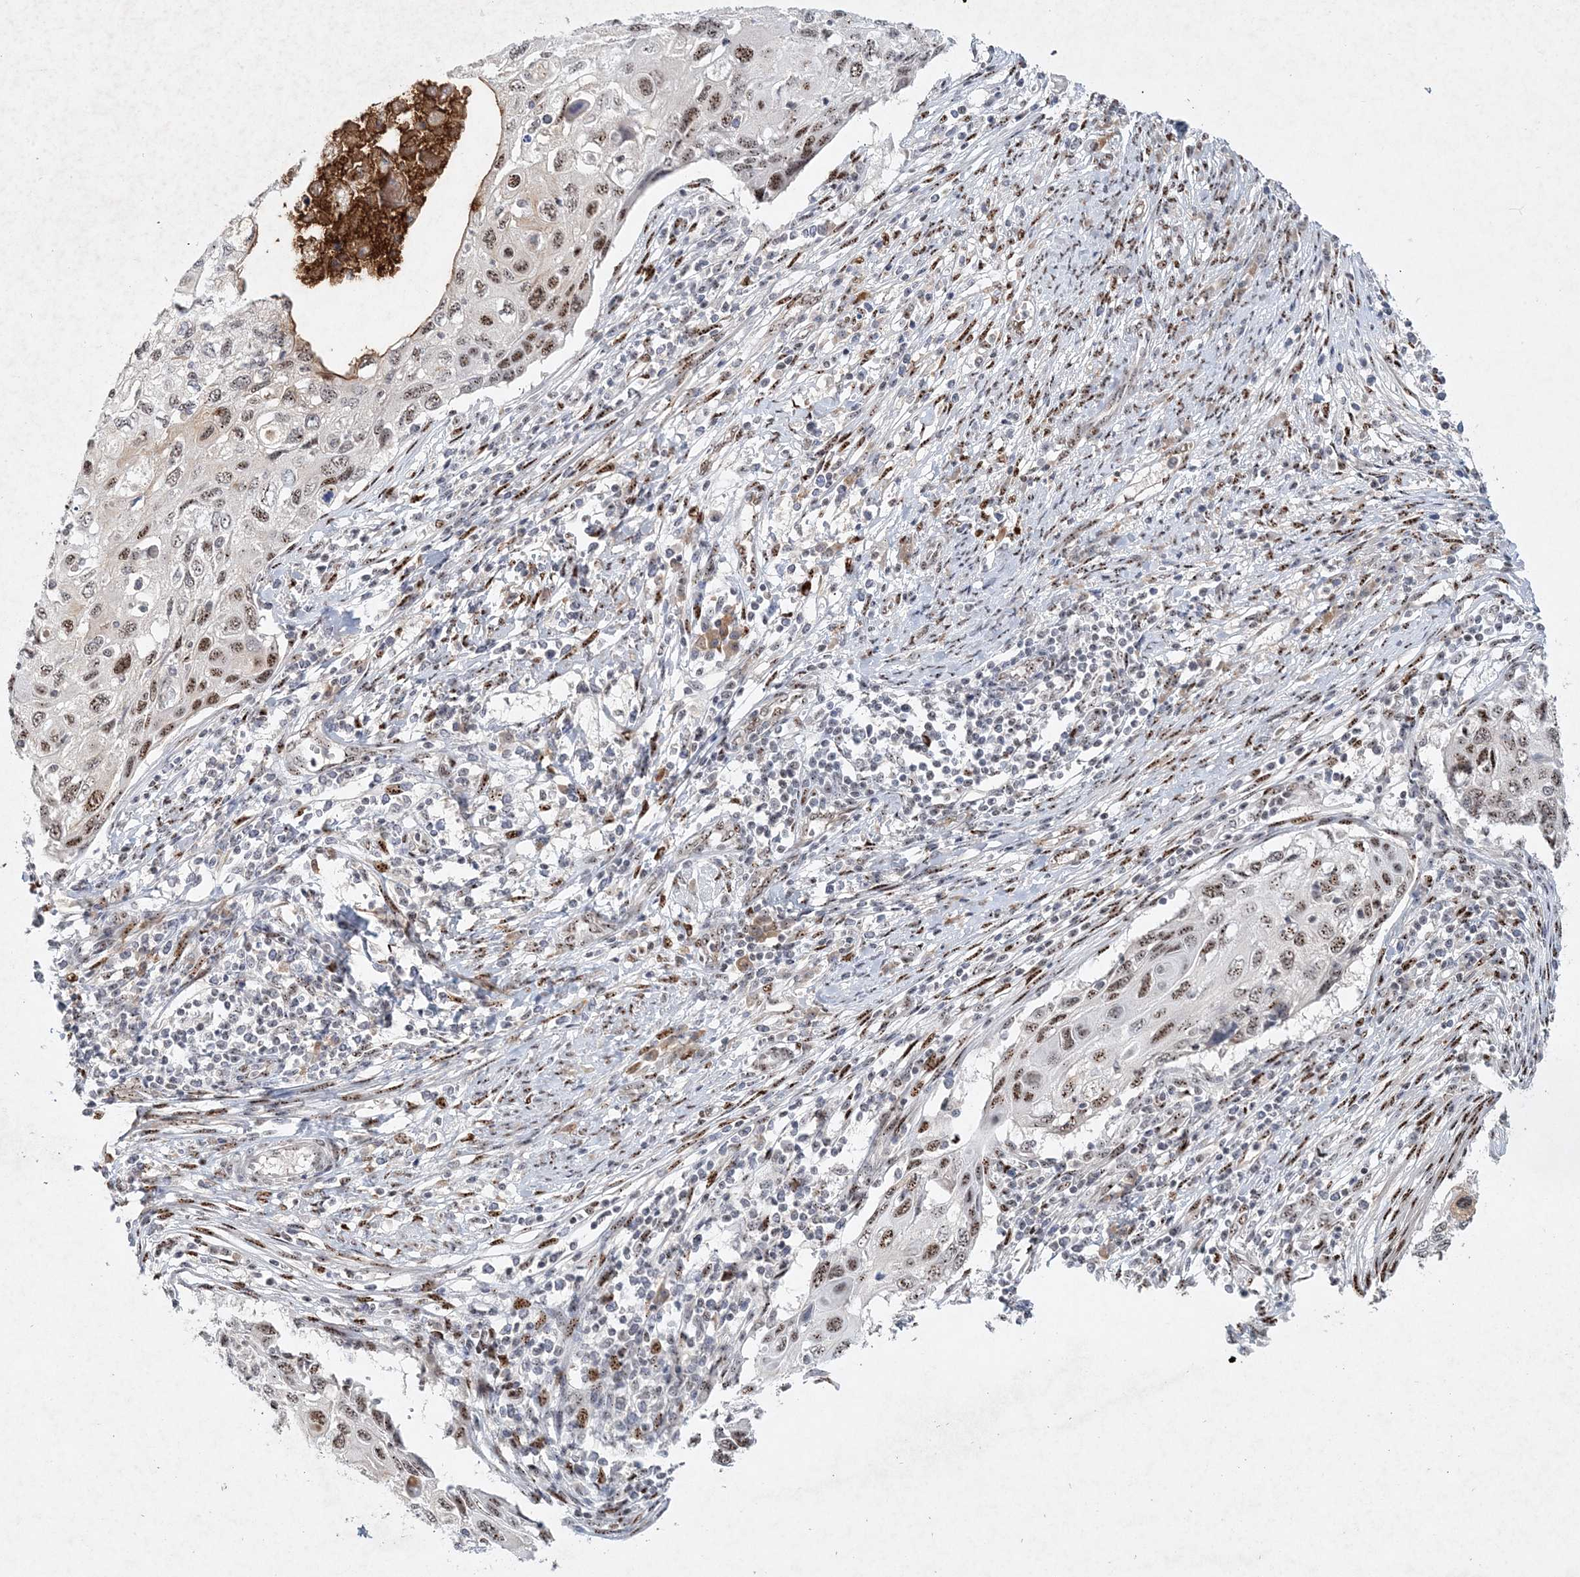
{"staining": {"intensity": "moderate", "quantity": ">75%", "location": "nuclear"}, "tissue": "cervical cancer", "cell_type": "Tumor cells", "image_type": "cancer", "snomed": [{"axis": "morphology", "description": "Squamous cell carcinoma, NOS"}, {"axis": "topography", "description": "Cervix"}], "caption": "The immunohistochemical stain shows moderate nuclear positivity in tumor cells of cervical cancer (squamous cell carcinoma) tissue.", "gene": "GIN1", "patient": {"sex": "female", "age": 70}}